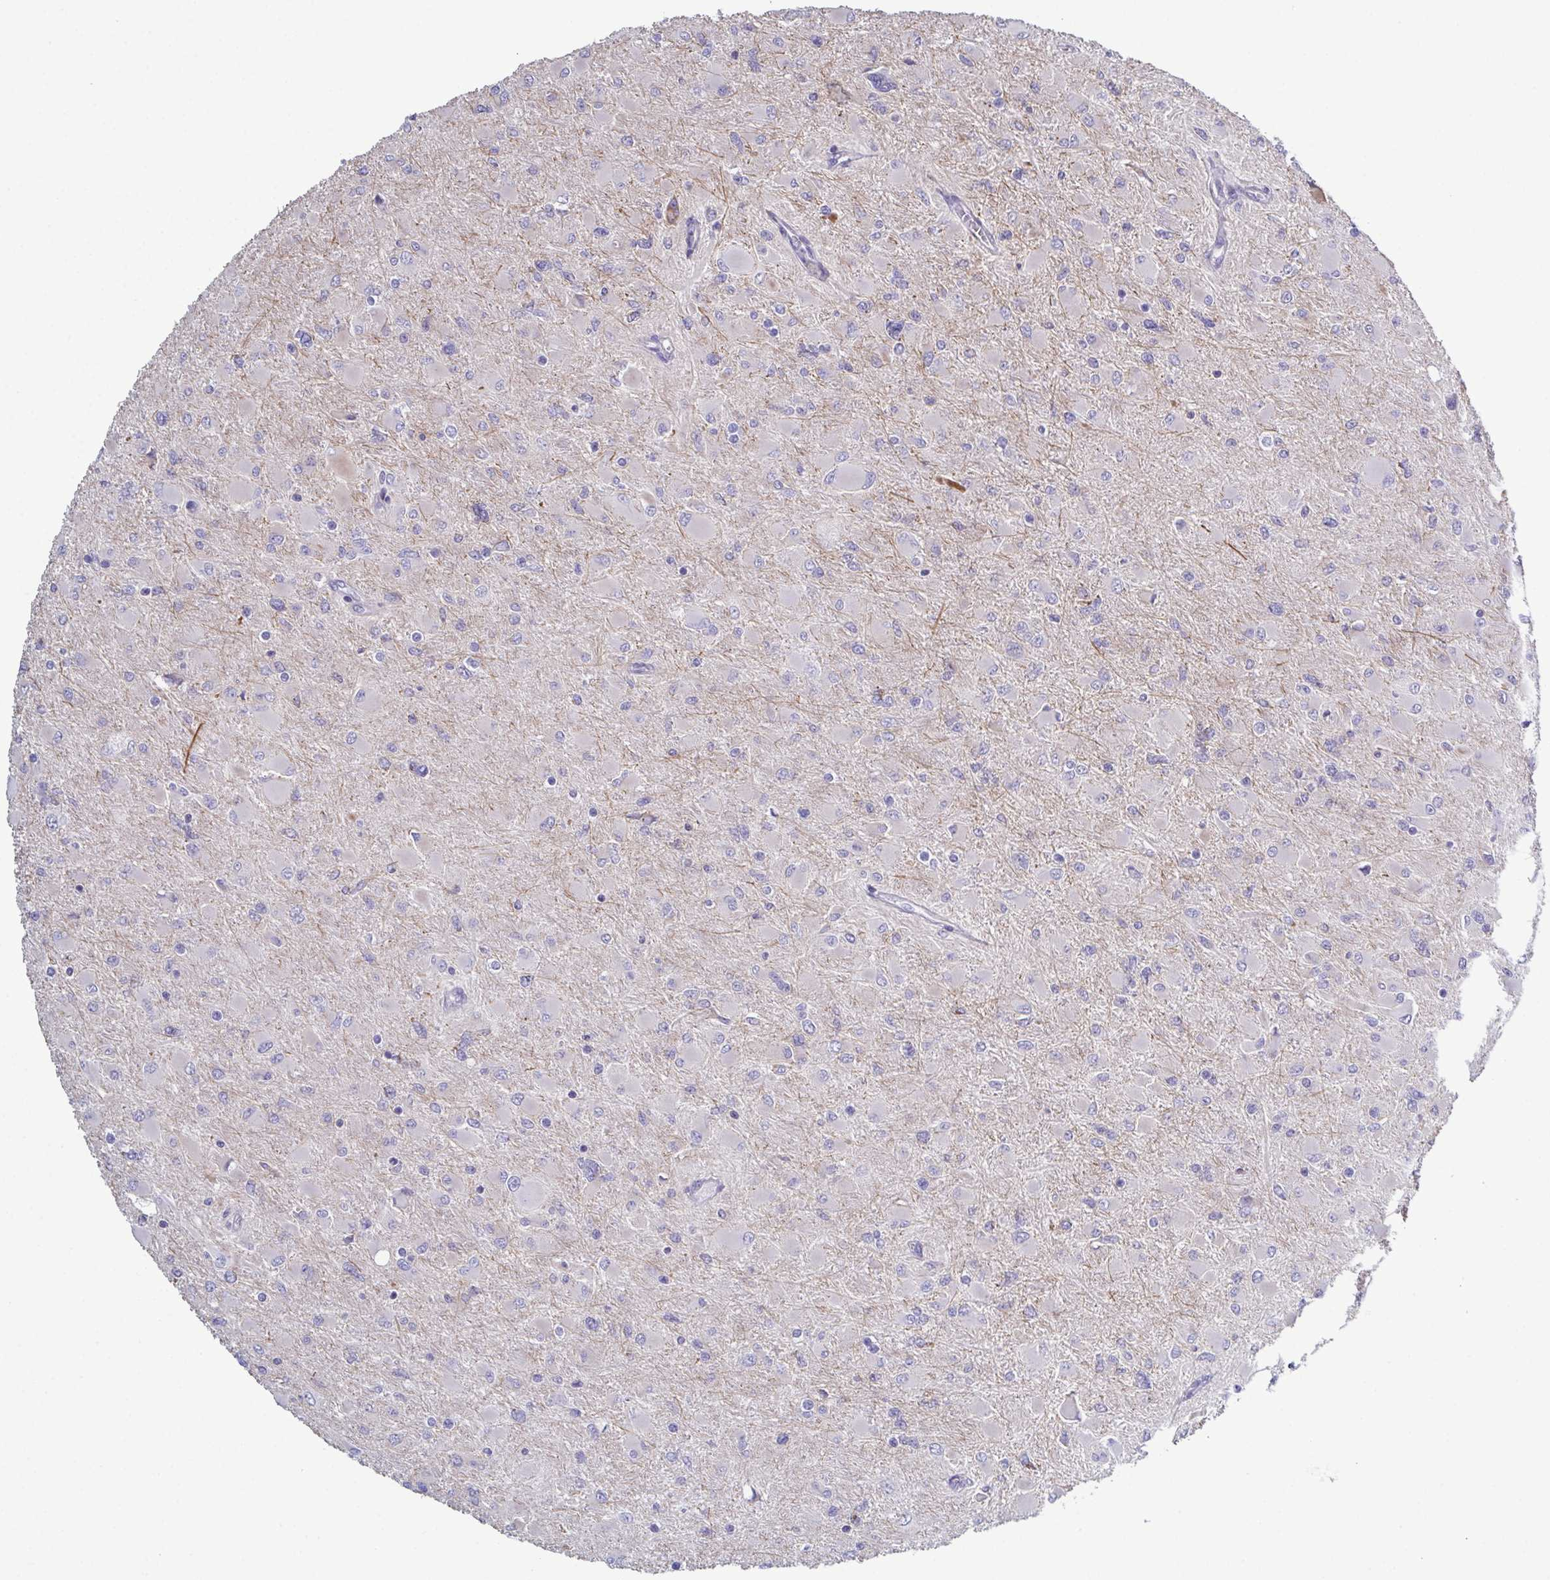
{"staining": {"intensity": "negative", "quantity": "none", "location": "none"}, "tissue": "glioma", "cell_type": "Tumor cells", "image_type": "cancer", "snomed": [{"axis": "morphology", "description": "Glioma, malignant, High grade"}, {"axis": "topography", "description": "Cerebral cortex"}], "caption": "A photomicrograph of human glioma is negative for staining in tumor cells.", "gene": "GLDC", "patient": {"sex": "female", "age": 36}}